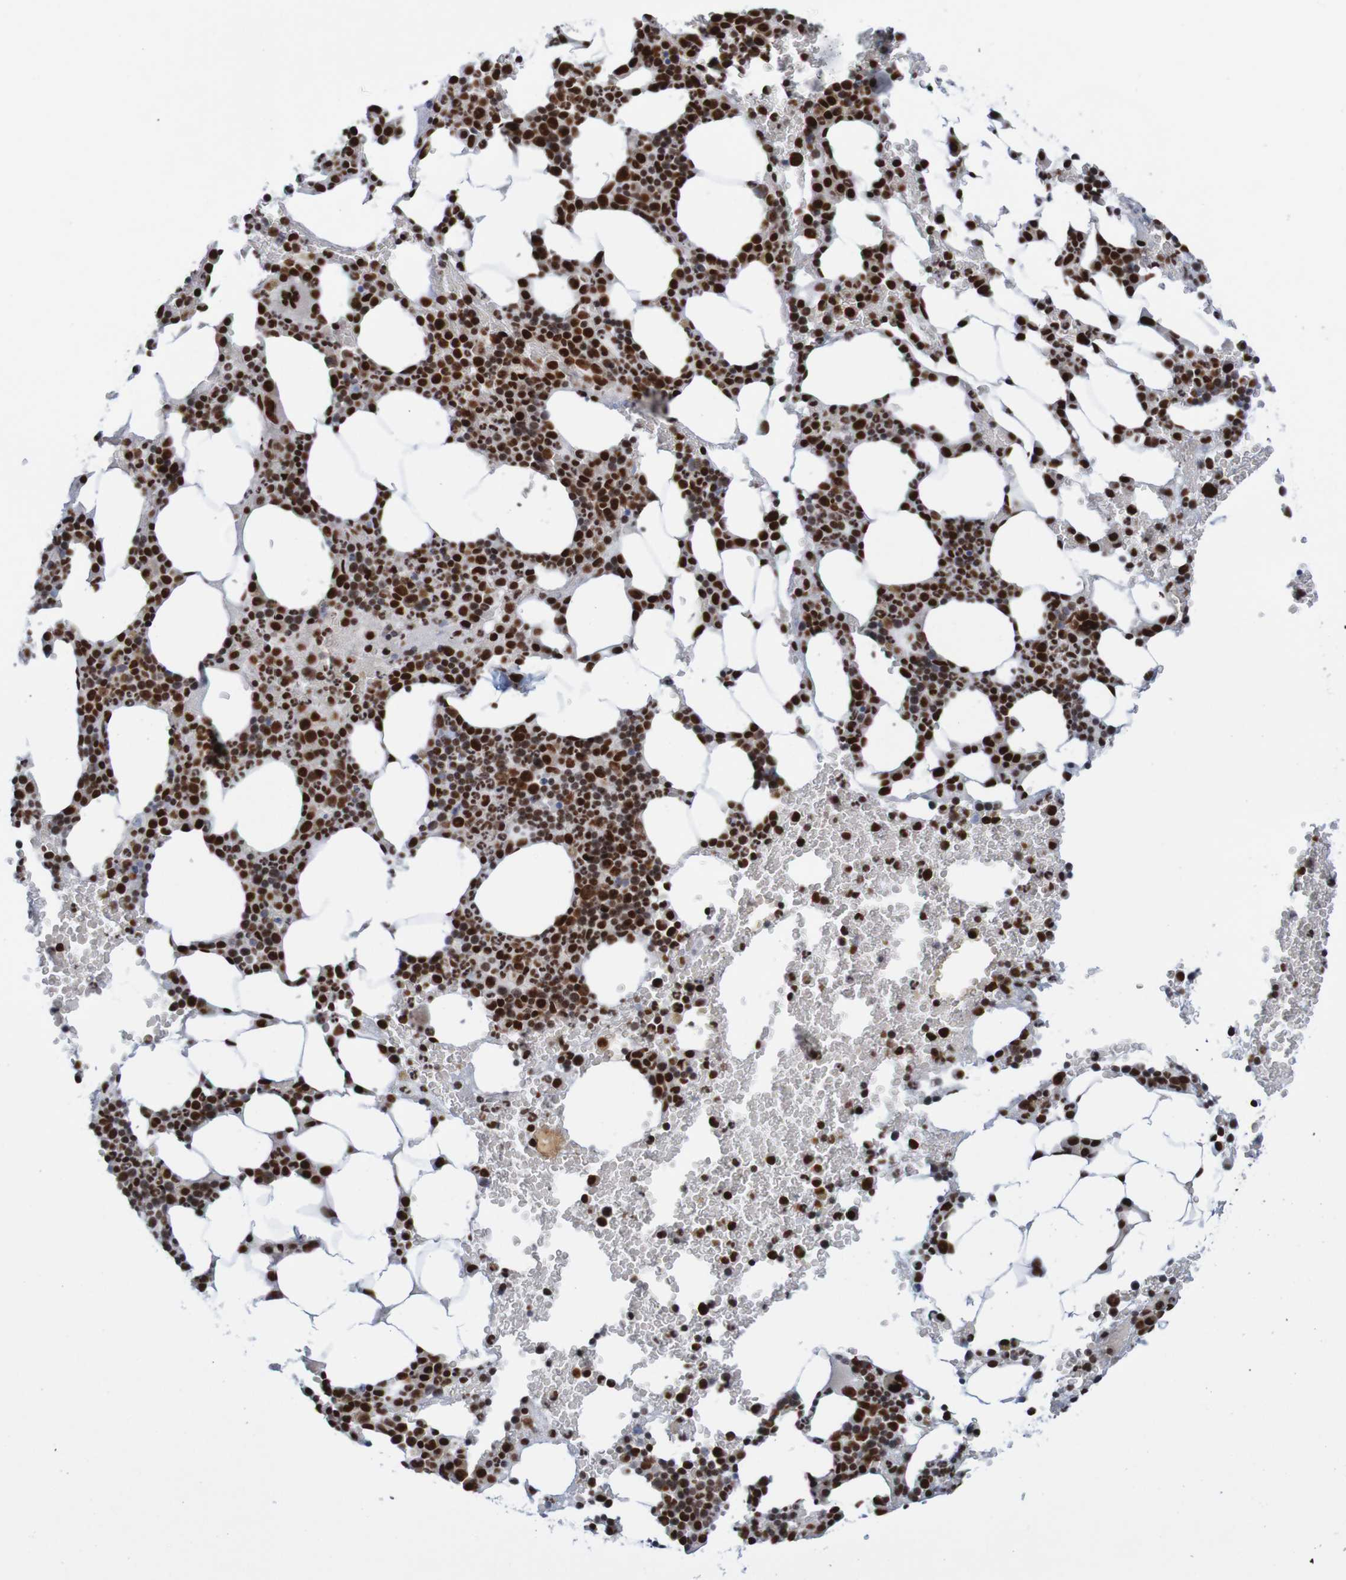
{"staining": {"intensity": "strong", "quantity": ">75%", "location": "nuclear"}, "tissue": "bone marrow", "cell_type": "Hematopoietic cells", "image_type": "normal", "snomed": [{"axis": "morphology", "description": "Normal tissue, NOS"}, {"axis": "morphology", "description": "Inflammation, NOS"}, {"axis": "topography", "description": "Bone marrow"}], "caption": "Bone marrow stained with immunohistochemistry (IHC) demonstrates strong nuclear positivity in approximately >75% of hematopoietic cells.", "gene": "THRAP3", "patient": {"sex": "female", "age": 70}}